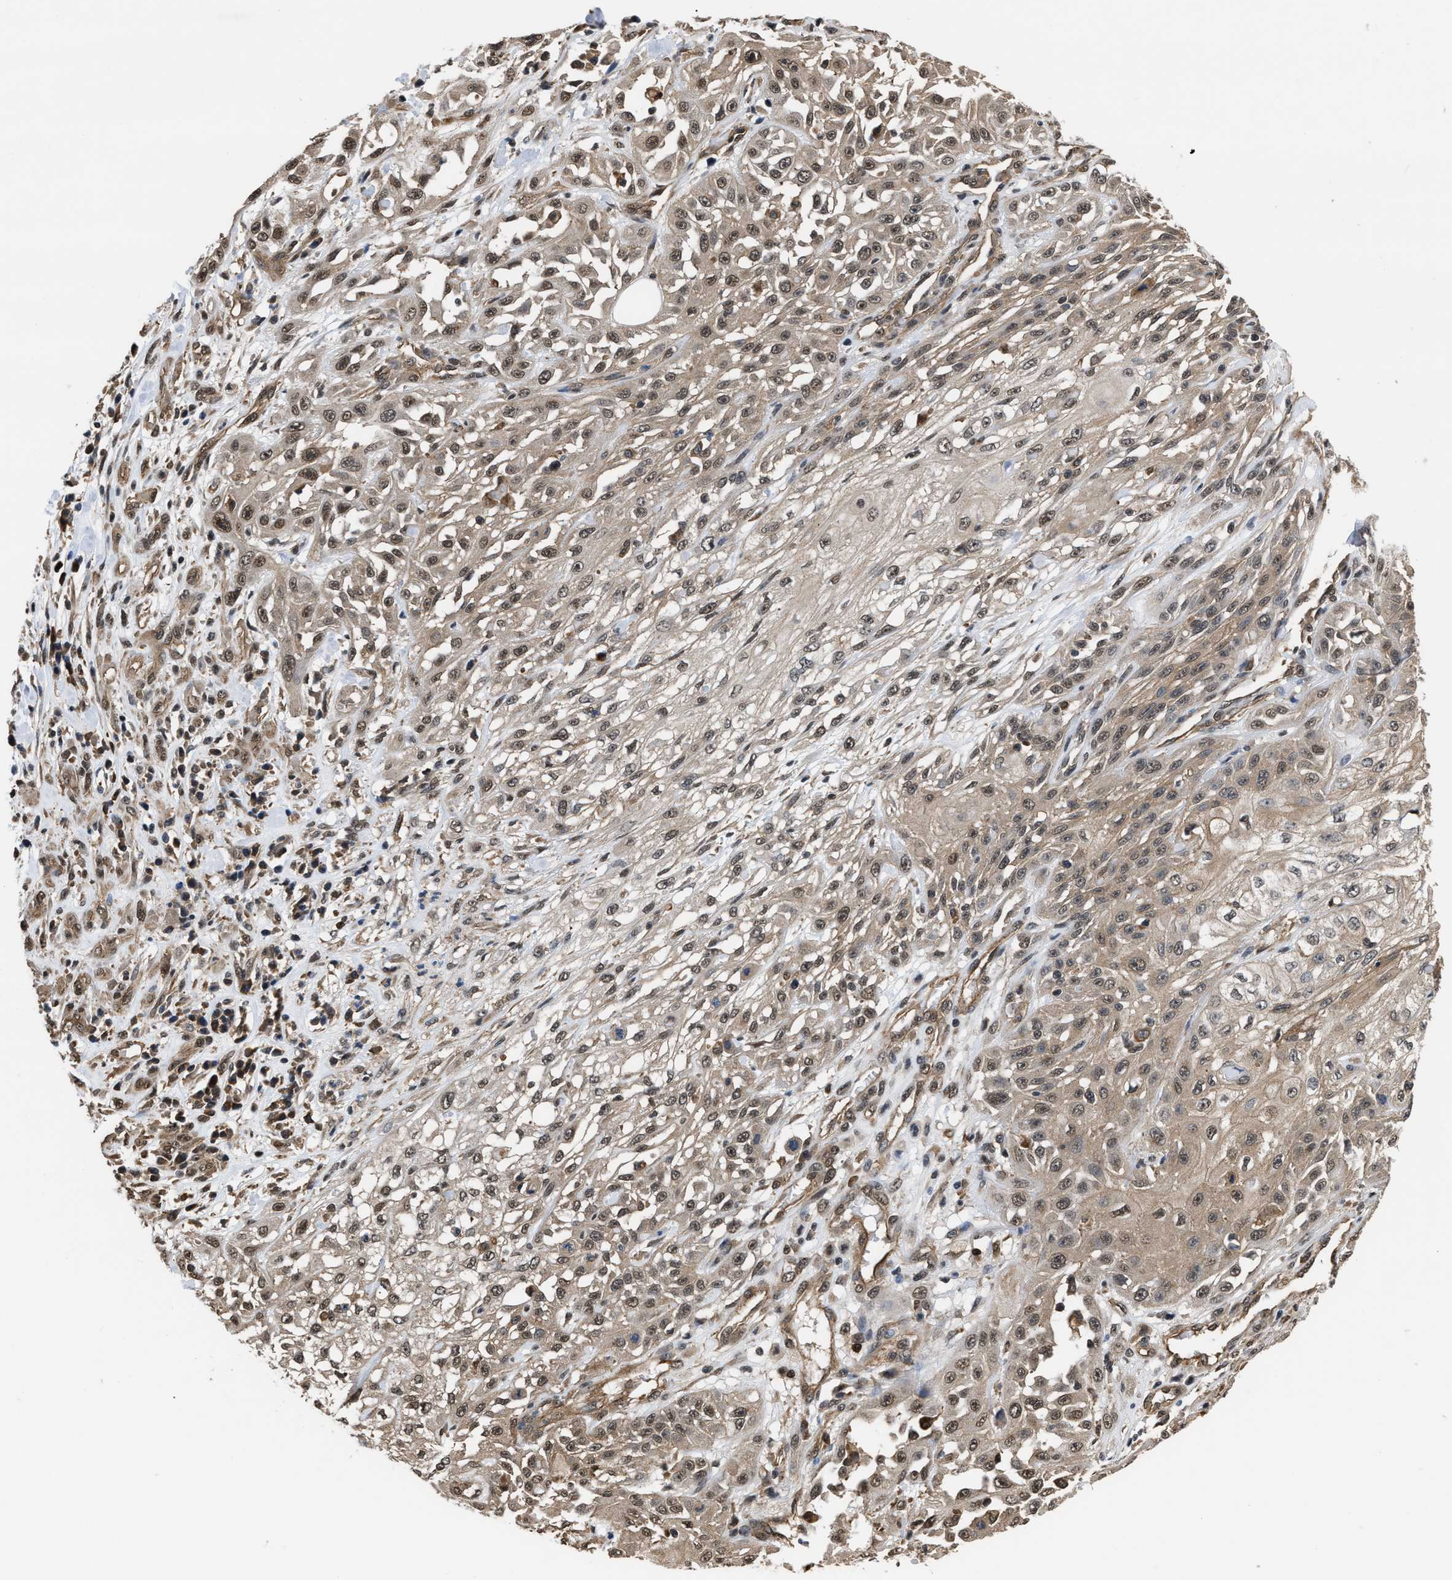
{"staining": {"intensity": "weak", "quantity": ">75%", "location": "cytoplasmic/membranous,nuclear"}, "tissue": "skin cancer", "cell_type": "Tumor cells", "image_type": "cancer", "snomed": [{"axis": "morphology", "description": "Squamous cell carcinoma, NOS"}, {"axis": "morphology", "description": "Squamous cell carcinoma, metastatic, NOS"}, {"axis": "topography", "description": "Skin"}, {"axis": "topography", "description": "Lymph node"}], "caption": "Human skin squamous cell carcinoma stained for a protein (brown) demonstrates weak cytoplasmic/membranous and nuclear positive positivity in approximately >75% of tumor cells.", "gene": "SCAI", "patient": {"sex": "male", "age": 75}}